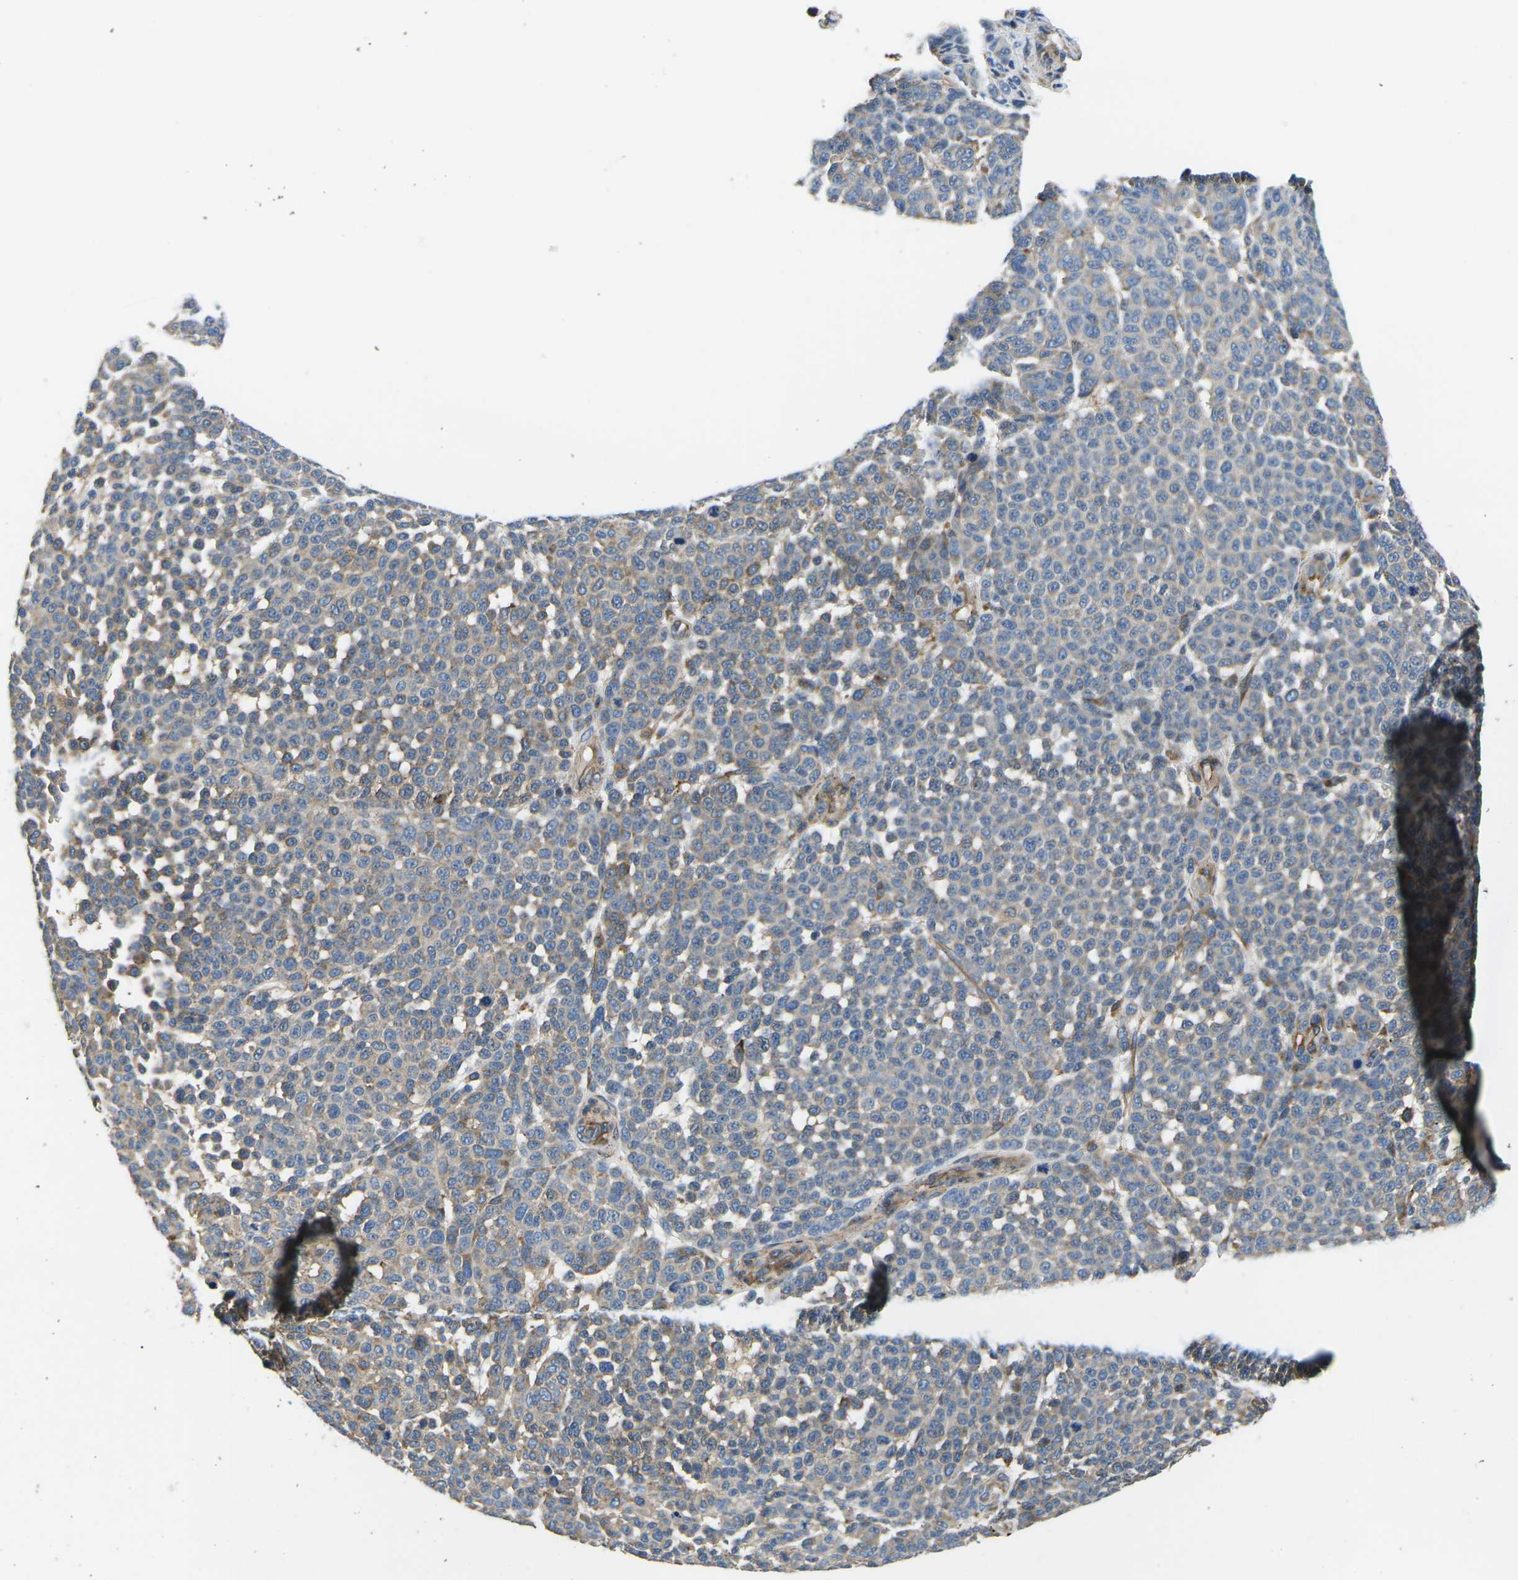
{"staining": {"intensity": "weak", "quantity": "25%-75%", "location": "cytoplasmic/membranous"}, "tissue": "melanoma", "cell_type": "Tumor cells", "image_type": "cancer", "snomed": [{"axis": "morphology", "description": "Malignant melanoma, NOS"}, {"axis": "topography", "description": "Skin"}], "caption": "A photomicrograph showing weak cytoplasmic/membranous expression in approximately 25%-75% of tumor cells in melanoma, as visualized by brown immunohistochemical staining.", "gene": "KCNJ15", "patient": {"sex": "male", "age": 59}}